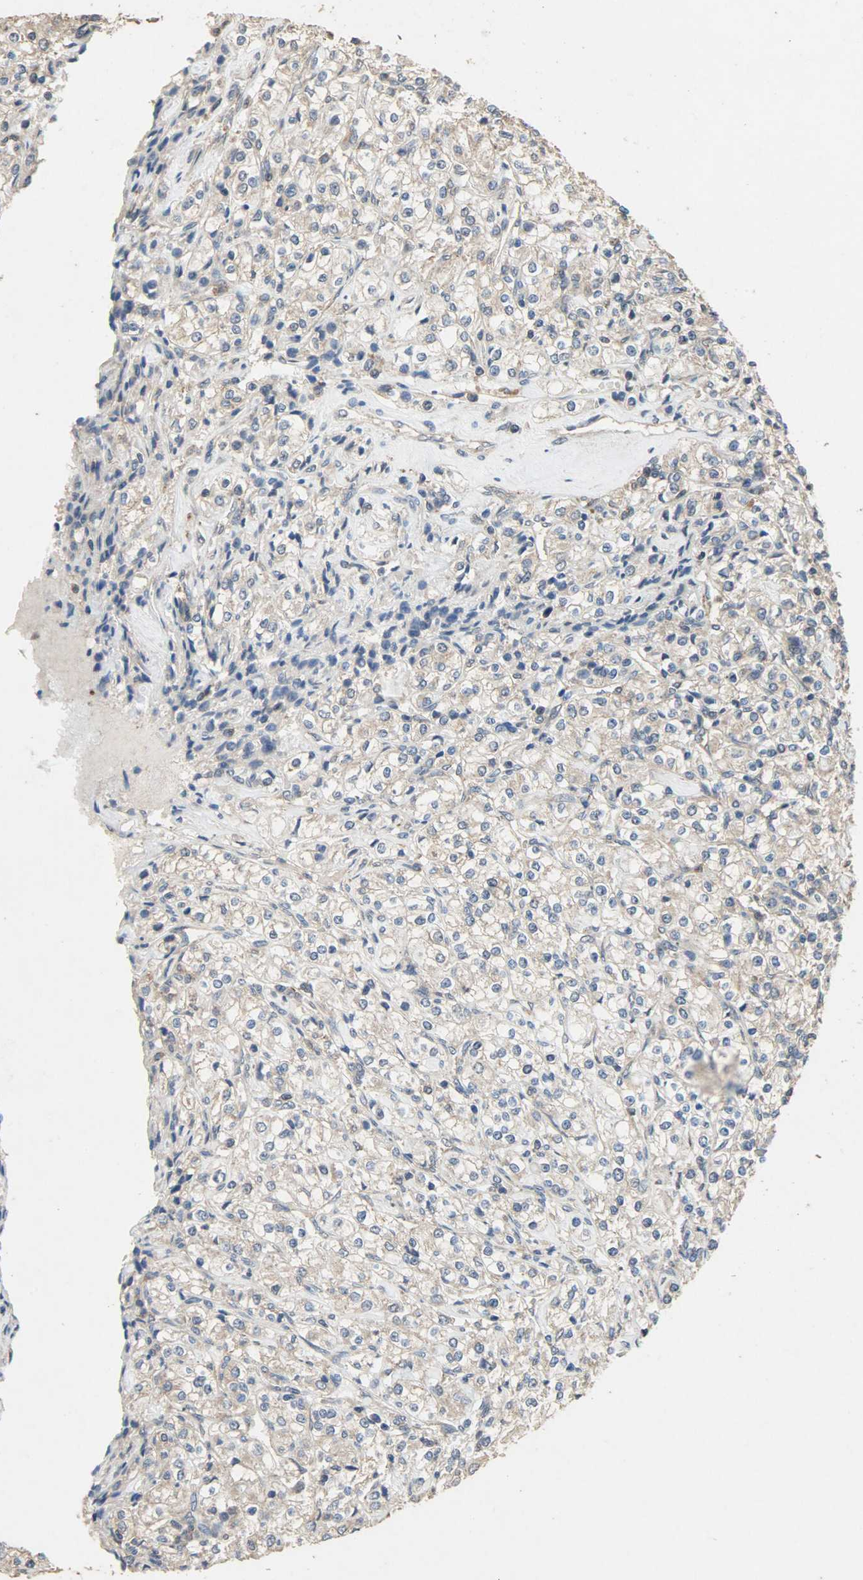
{"staining": {"intensity": "weak", "quantity": ">75%", "location": "cytoplasmic/membranous"}, "tissue": "renal cancer", "cell_type": "Tumor cells", "image_type": "cancer", "snomed": [{"axis": "morphology", "description": "Adenocarcinoma, NOS"}, {"axis": "topography", "description": "Kidney"}], "caption": "The image reveals a brown stain indicating the presence of a protein in the cytoplasmic/membranous of tumor cells in renal cancer. (Stains: DAB (3,3'-diaminobenzidine) in brown, nuclei in blue, Microscopy: brightfield microscopy at high magnification).", "gene": "CDKN2C", "patient": {"sex": "male", "age": 77}}